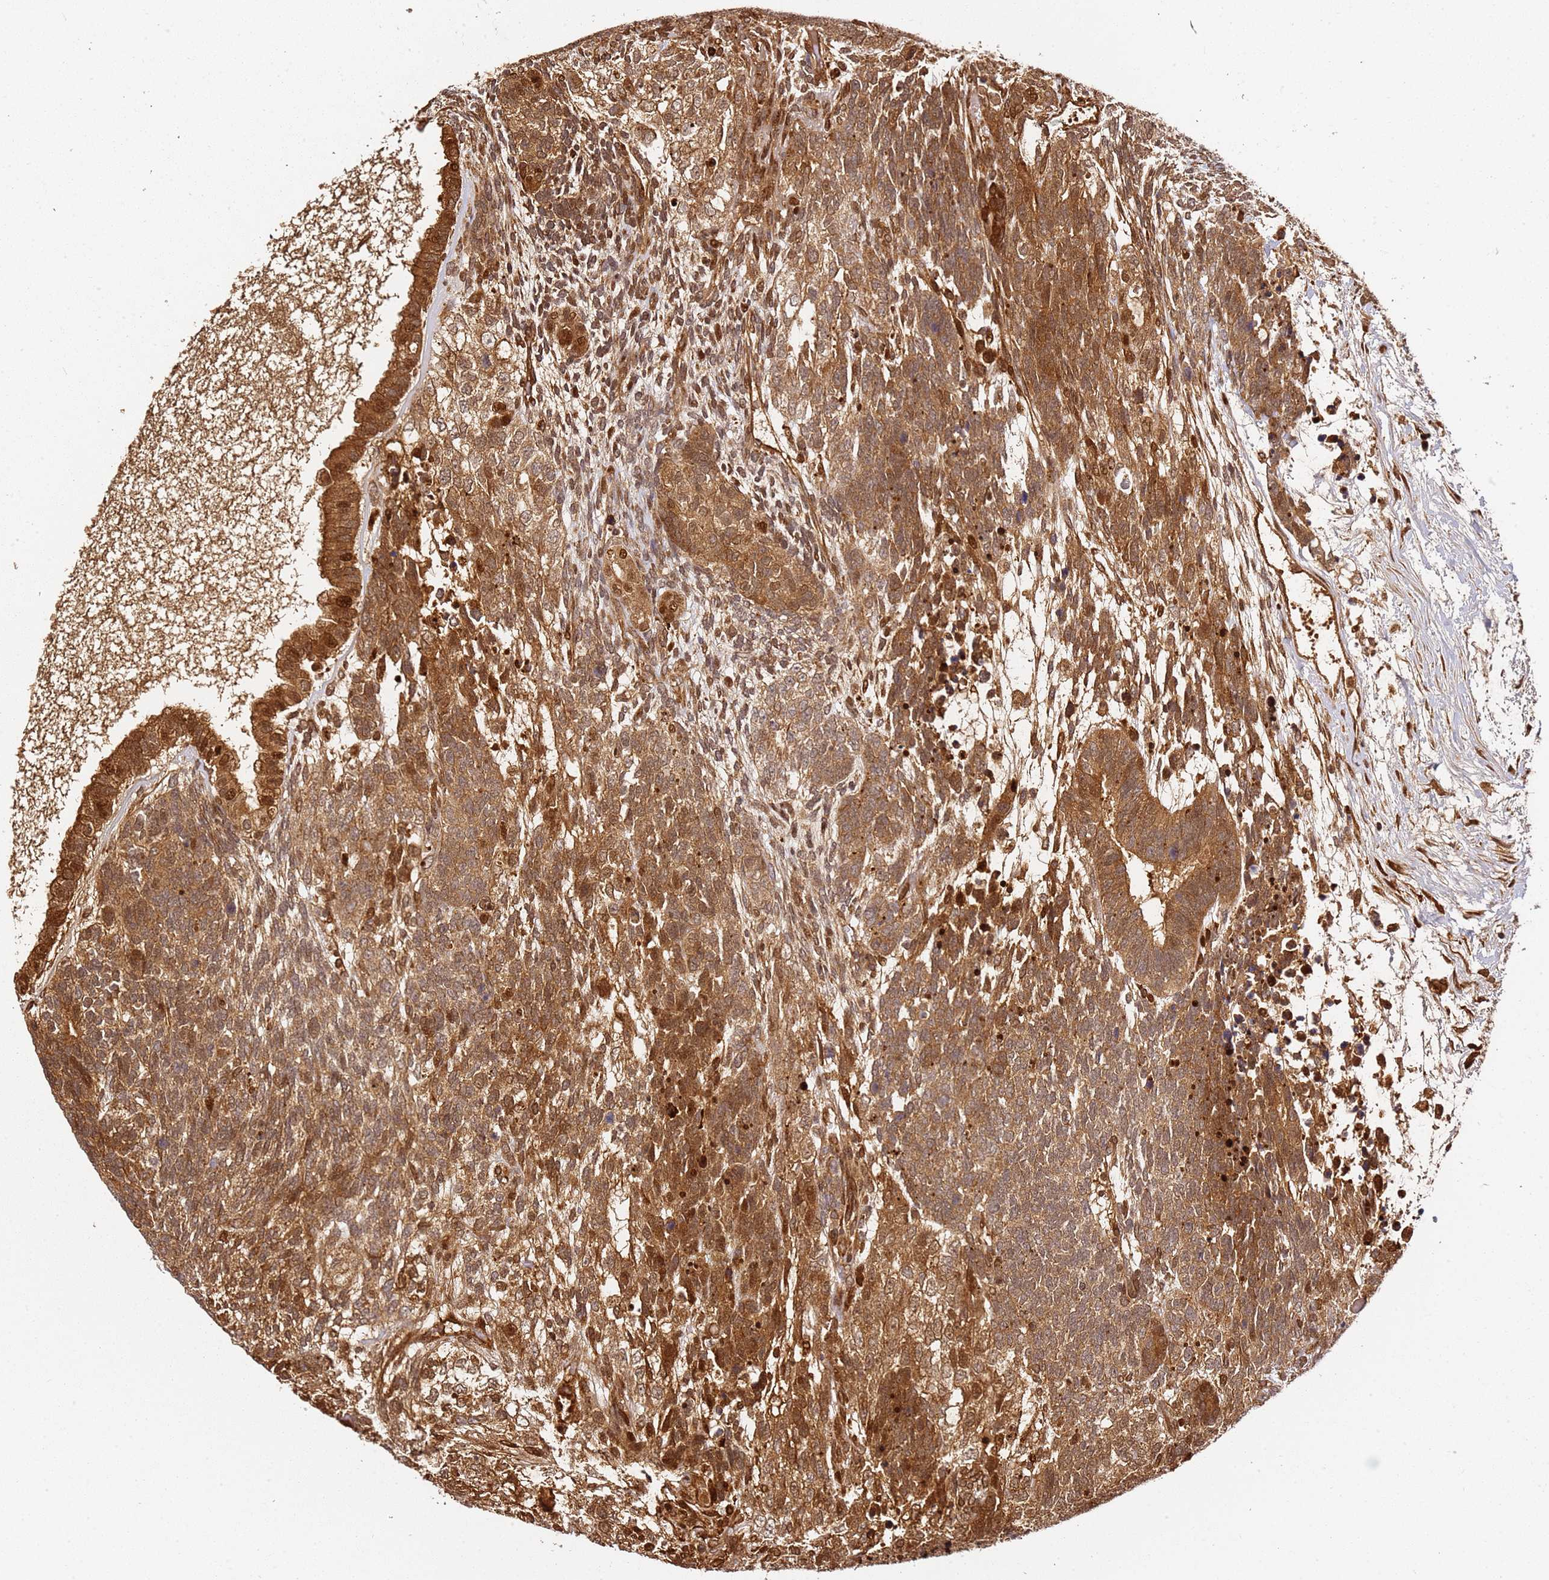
{"staining": {"intensity": "moderate", "quantity": ">75%", "location": "cytoplasmic/membranous,nuclear"}, "tissue": "testis cancer", "cell_type": "Tumor cells", "image_type": "cancer", "snomed": [{"axis": "morphology", "description": "Carcinoma, Embryonal, NOS"}, {"axis": "topography", "description": "Testis"}], "caption": "Human testis embryonal carcinoma stained for a protein (brown) demonstrates moderate cytoplasmic/membranous and nuclear positive expression in about >75% of tumor cells.", "gene": "SMOX", "patient": {"sex": "male", "age": 23}}